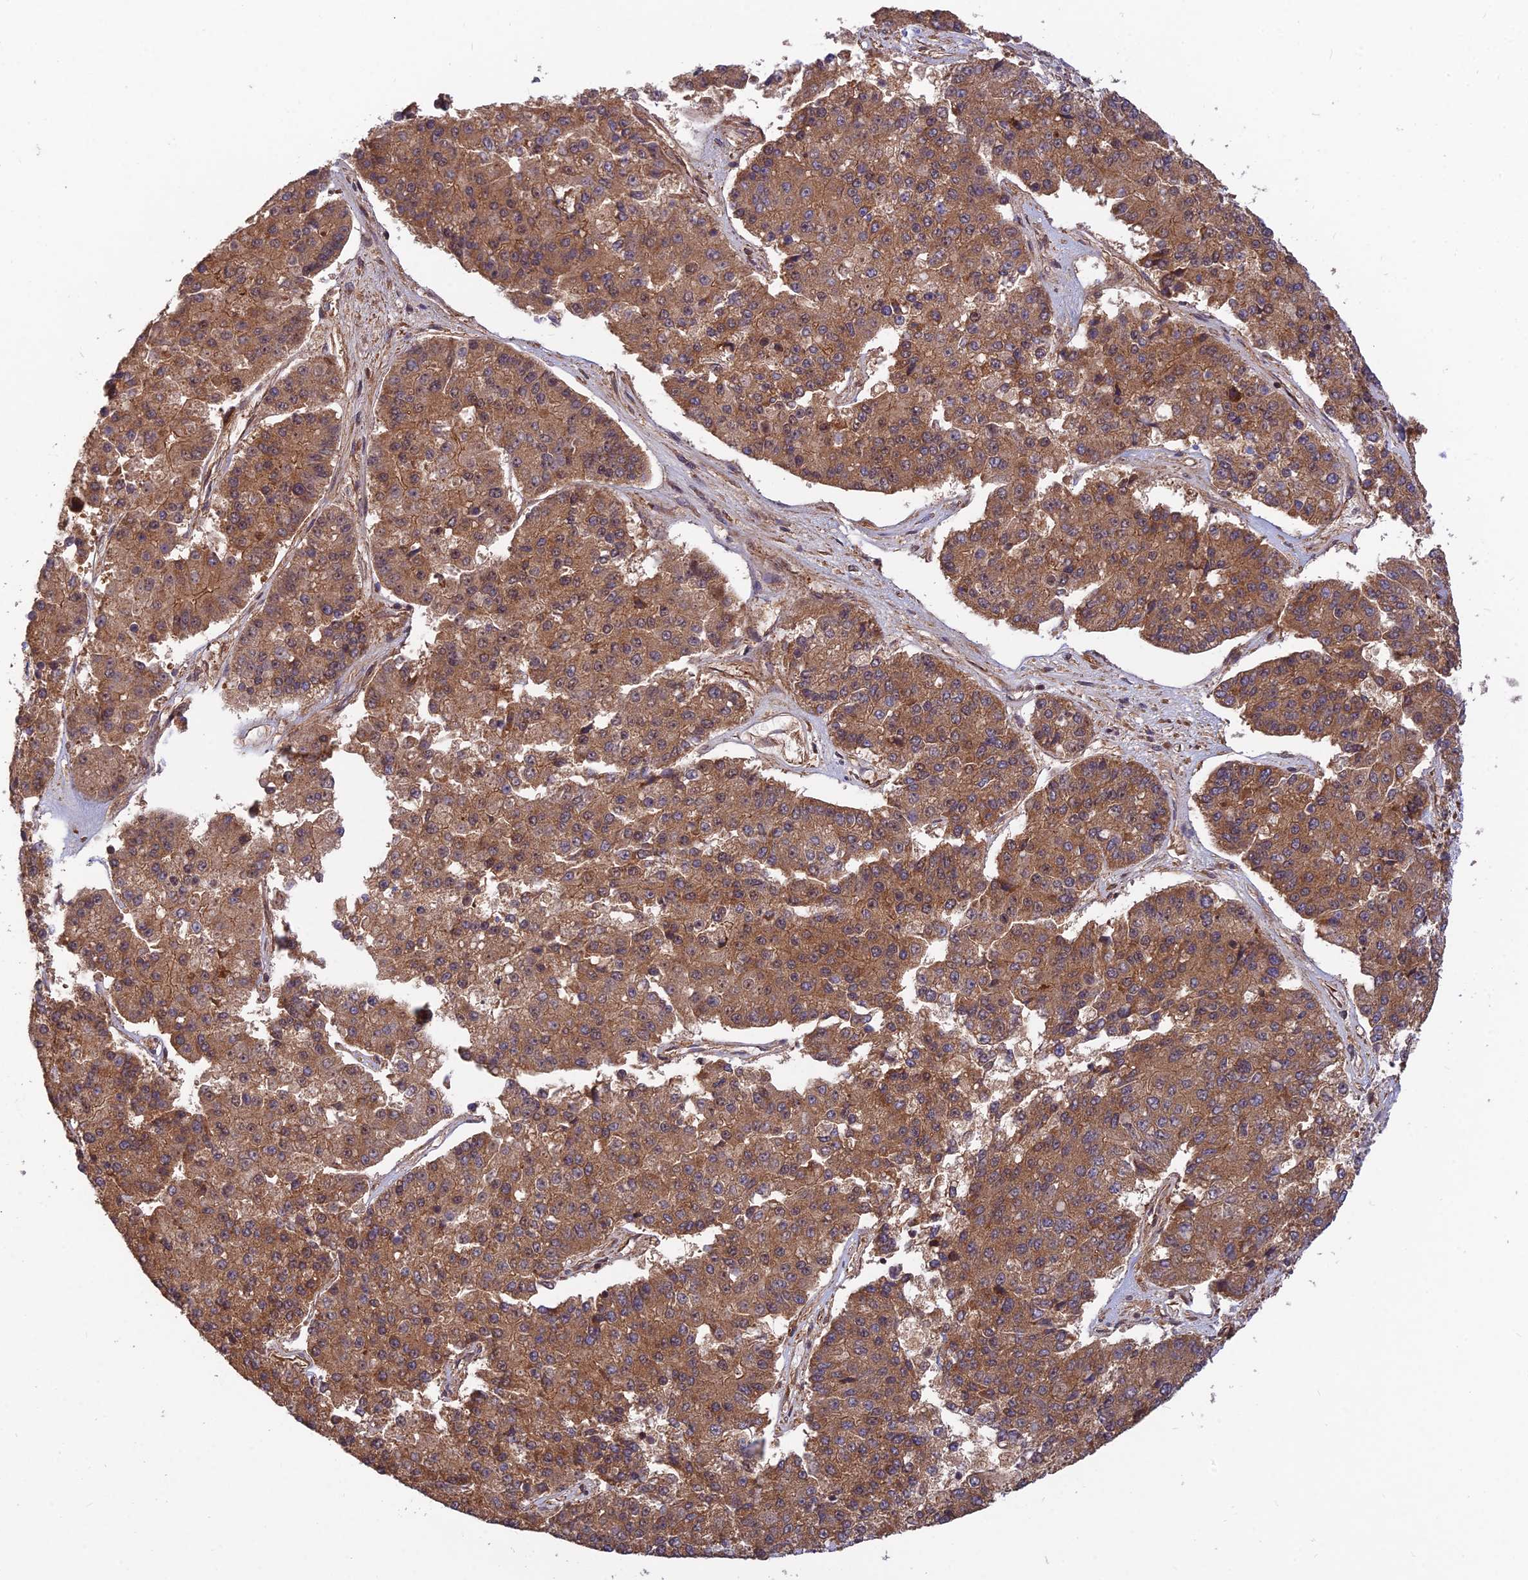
{"staining": {"intensity": "moderate", "quantity": ">75%", "location": "cytoplasmic/membranous"}, "tissue": "pancreatic cancer", "cell_type": "Tumor cells", "image_type": "cancer", "snomed": [{"axis": "morphology", "description": "Adenocarcinoma, NOS"}, {"axis": "topography", "description": "Pancreas"}], "caption": "Tumor cells demonstrate moderate cytoplasmic/membranous positivity in approximately >75% of cells in pancreatic cancer.", "gene": "RELCH", "patient": {"sex": "male", "age": 50}}